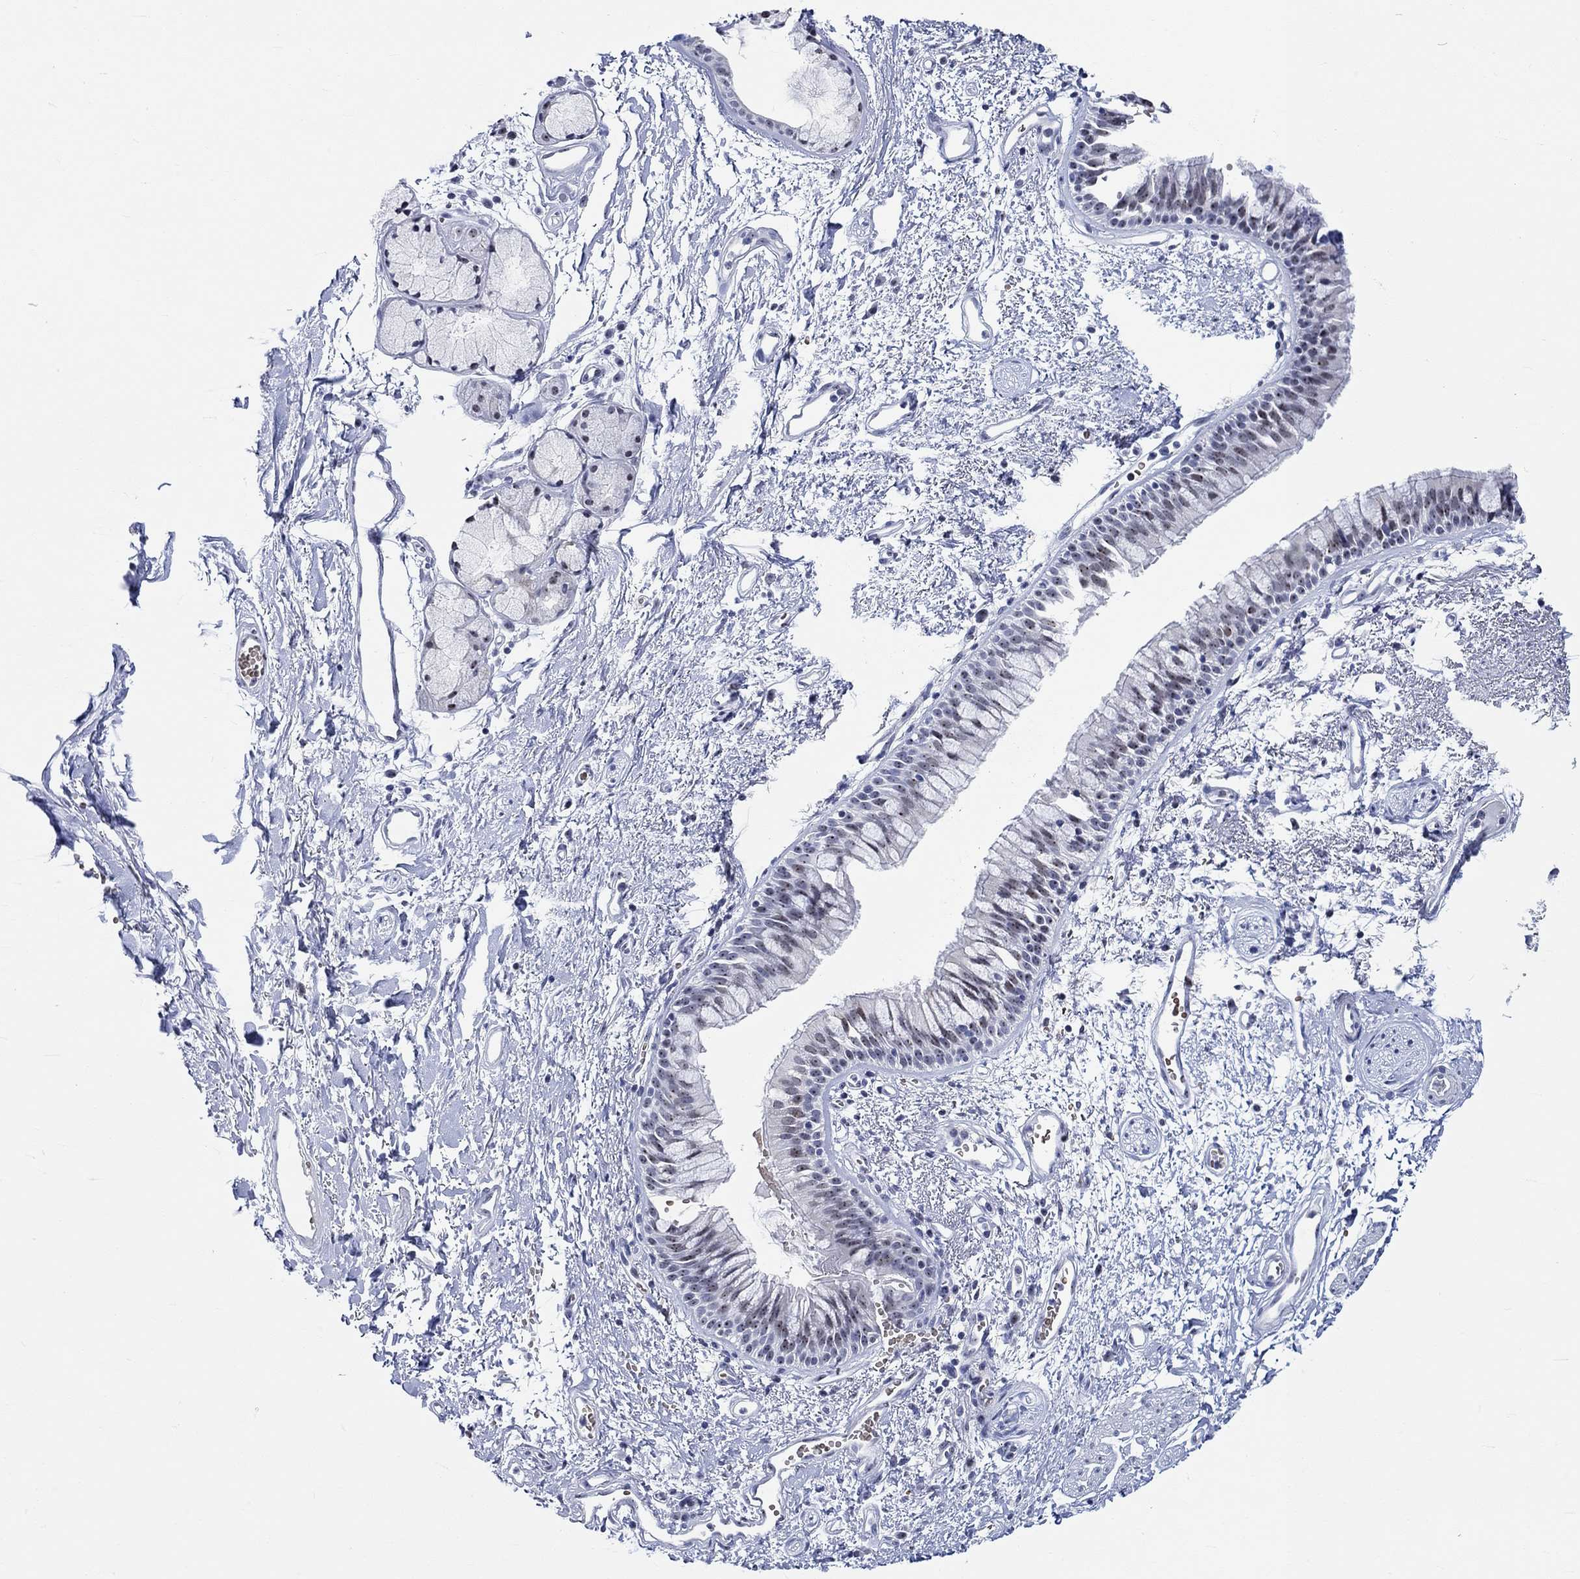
{"staining": {"intensity": "strong", "quantity": "25%-75%", "location": "nuclear"}, "tissue": "bronchus", "cell_type": "Respiratory epithelial cells", "image_type": "normal", "snomed": [{"axis": "morphology", "description": "Normal tissue, NOS"}, {"axis": "topography", "description": "Cartilage tissue"}, {"axis": "topography", "description": "Bronchus"}], "caption": "A photomicrograph of human bronchus stained for a protein displays strong nuclear brown staining in respiratory epithelial cells. (IHC, brightfield microscopy, high magnification).", "gene": "ZNF446", "patient": {"sex": "male", "age": 66}}